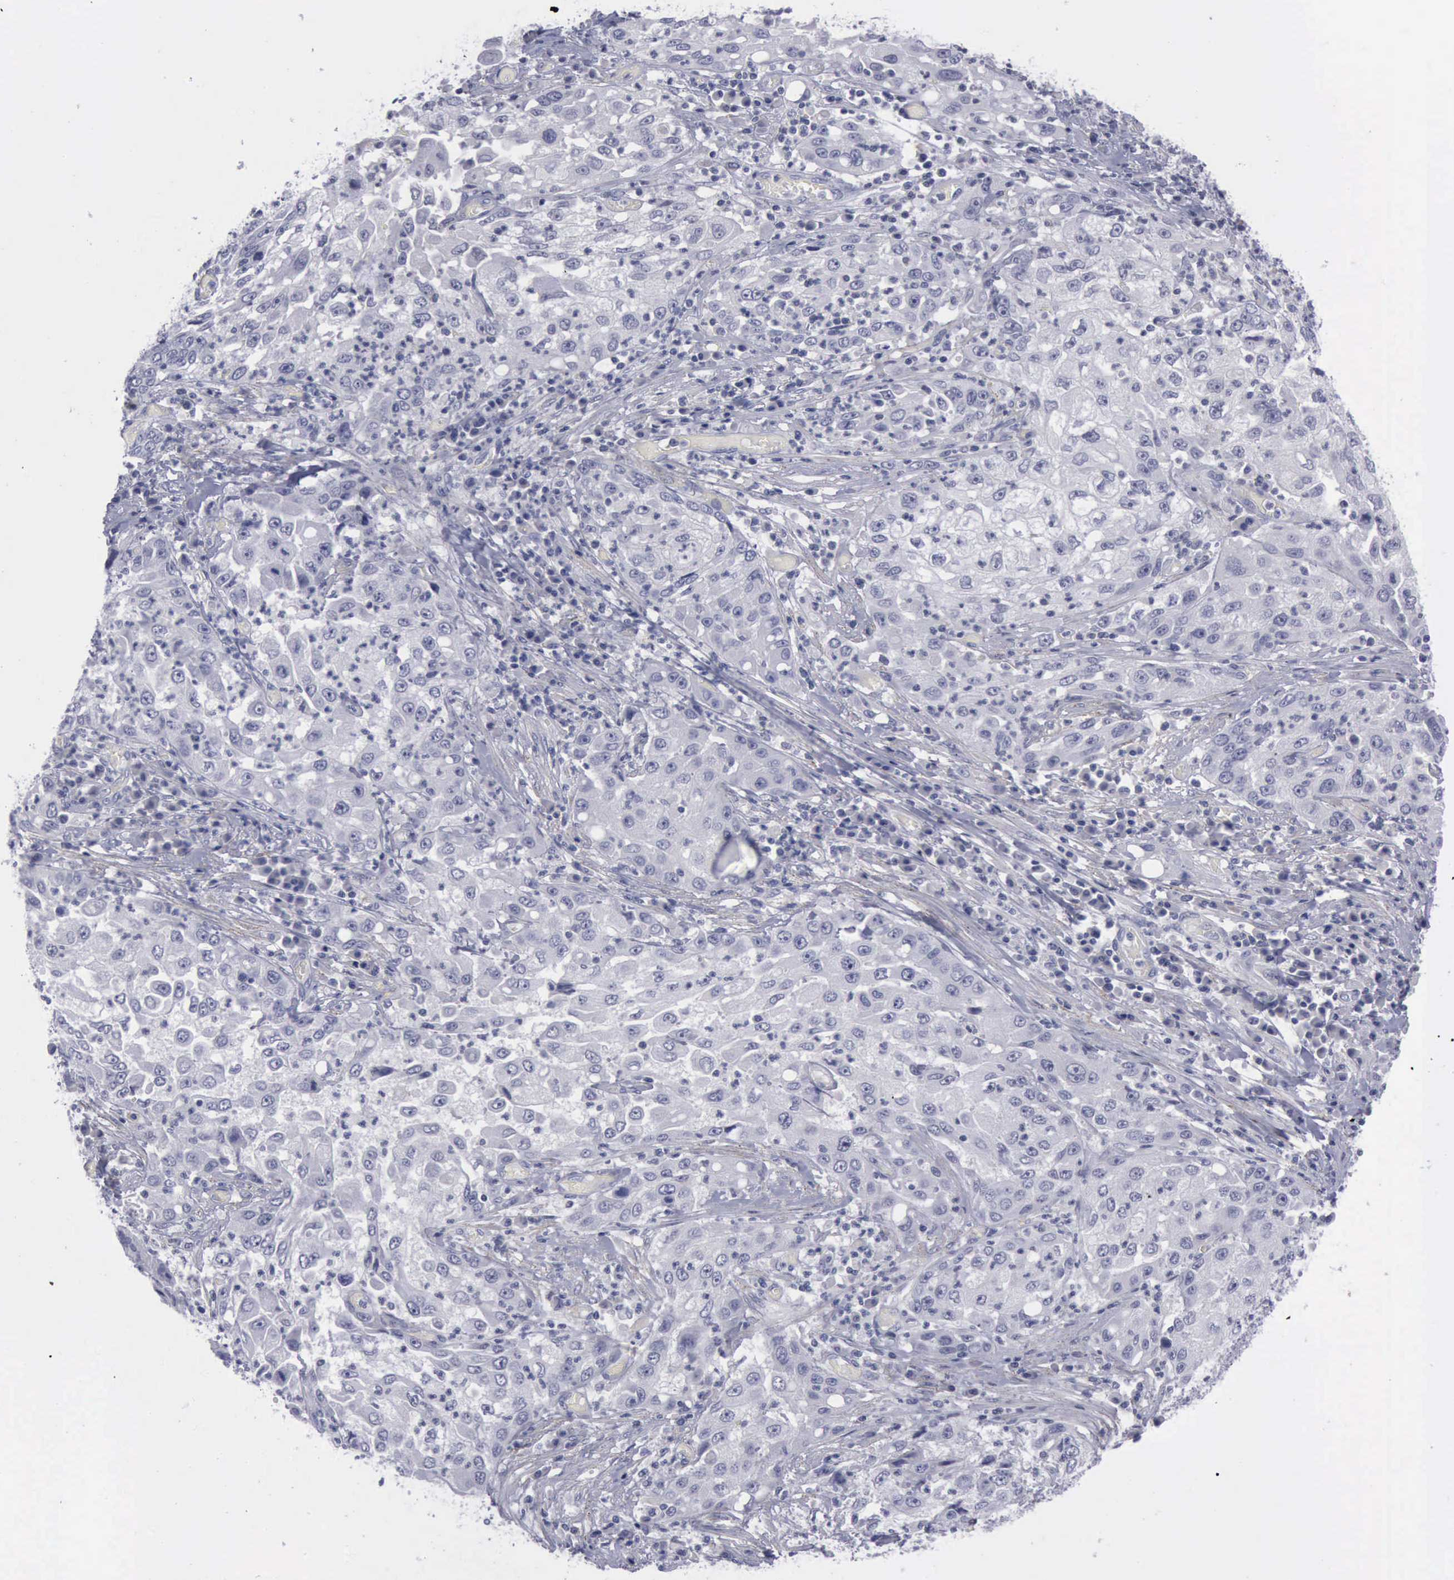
{"staining": {"intensity": "negative", "quantity": "none", "location": "none"}, "tissue": "cervical cancer", "cell_type": "Tumor cells", "image_type": "cancer", "snomed": [{"axis": "morphology", "description": "Squamous cell carcinoma, NOS"}, {"axis": "topography", "description": "Cervix"}], "caption": "Immunohistochemistry (IHC) of human squamous cell carcinoma (cervical) reveals no staining in tumor cells. The staining is performed using DAB (3,3'-diaminobenzidine) brown chromogen with nuclei counter-stained in using hematoxylin.", "gene": "CDH2", "patient": {"sex": "female", "age": 36}}